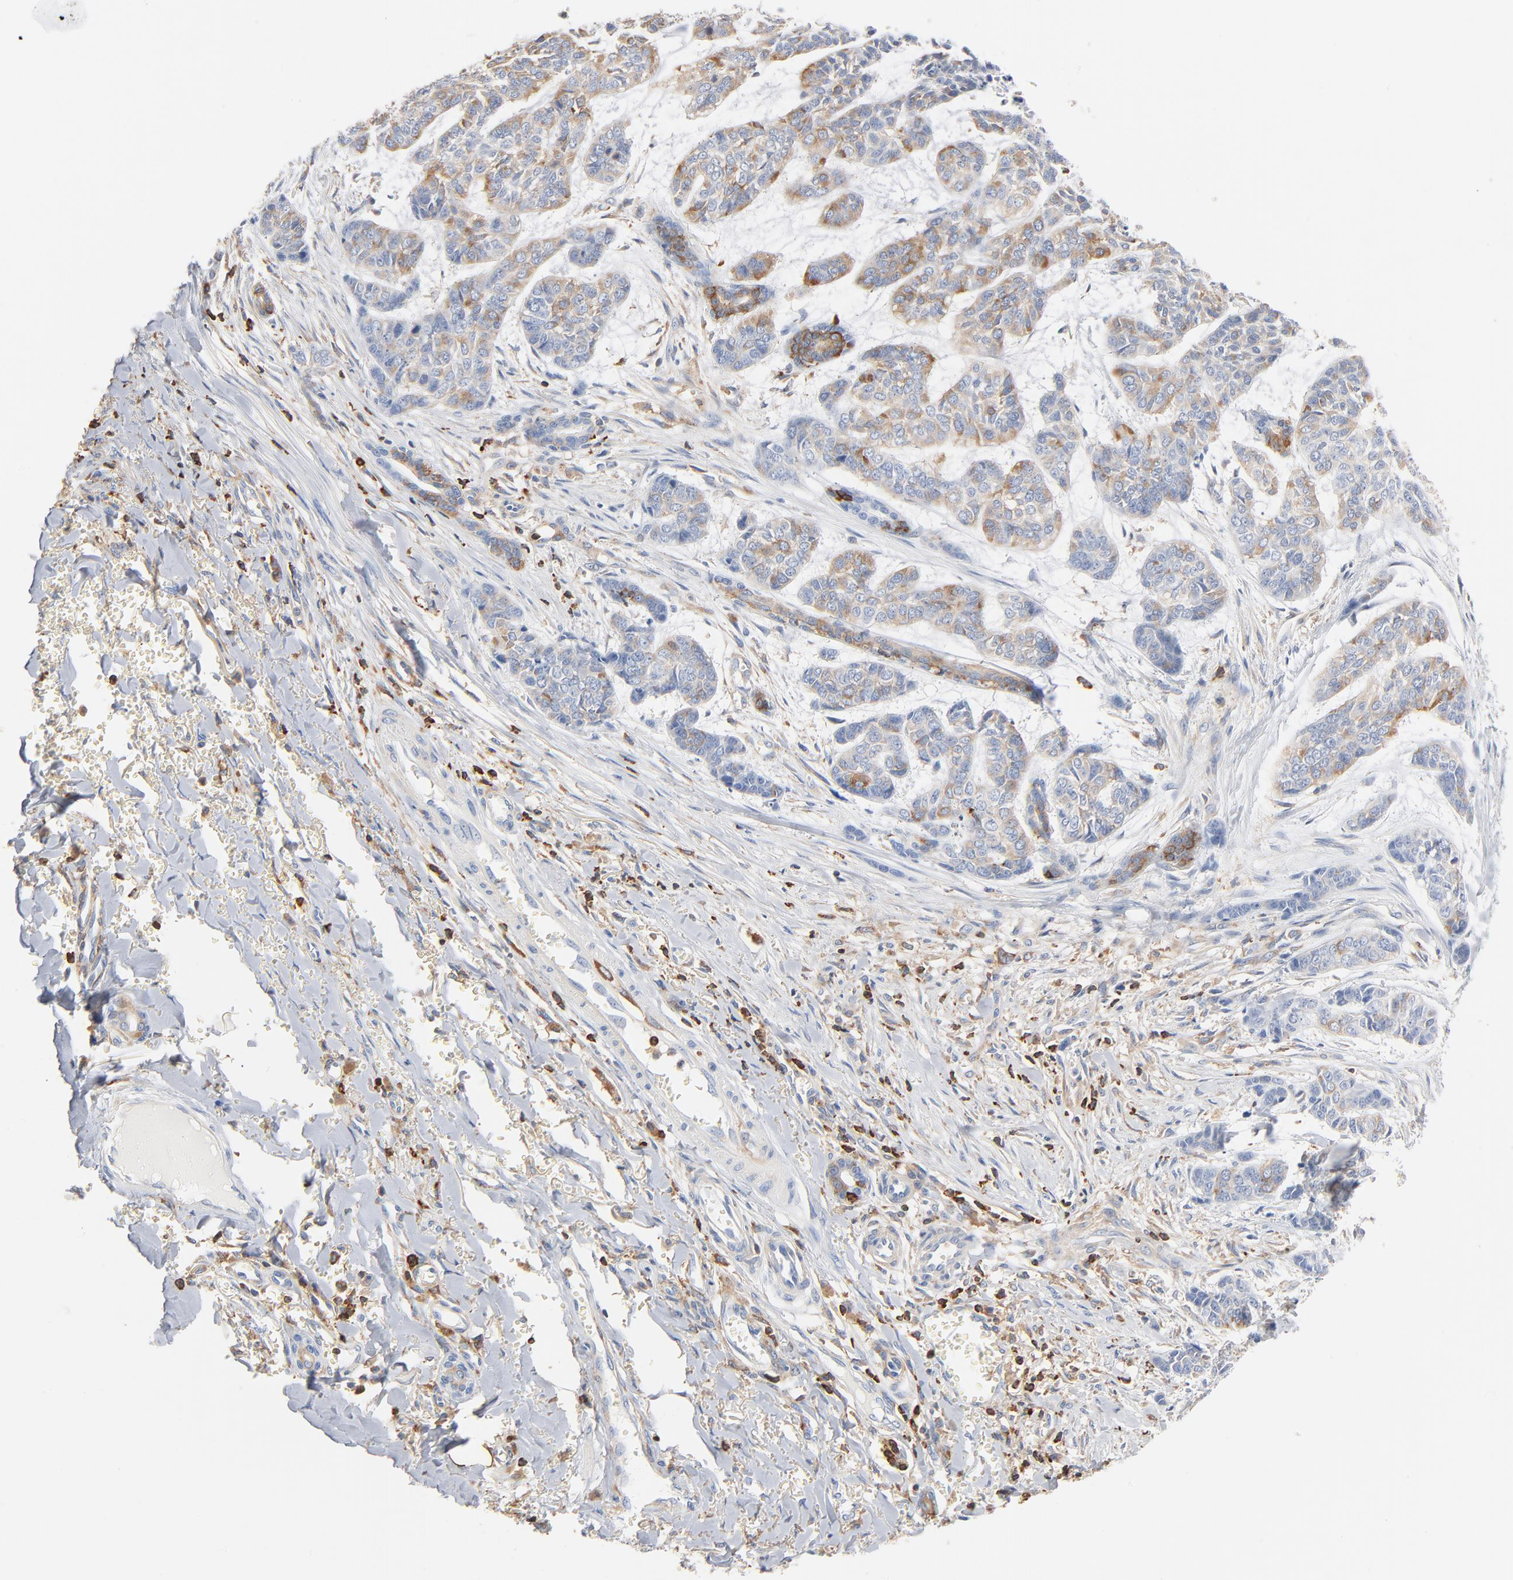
{"staining": {"intensity": "weak", "quantity": "<25%", "location": "cytoplasmic/membranous"}, "tissue": "skin cancer", "cell_type": "Tumor cells", "image_type": "cancer", "snomed": [{"axis": "morphology", "description": "Basal cell carcinoma"}, {"axis": "topography", "description": "Skin"}], "caption": "The micrograph demonstrates no significant staining in tumor cells of basal cell carcinoma (skin).", "gene": "SH3KBP1", "patient": {"sex": "female", "age": 64}}